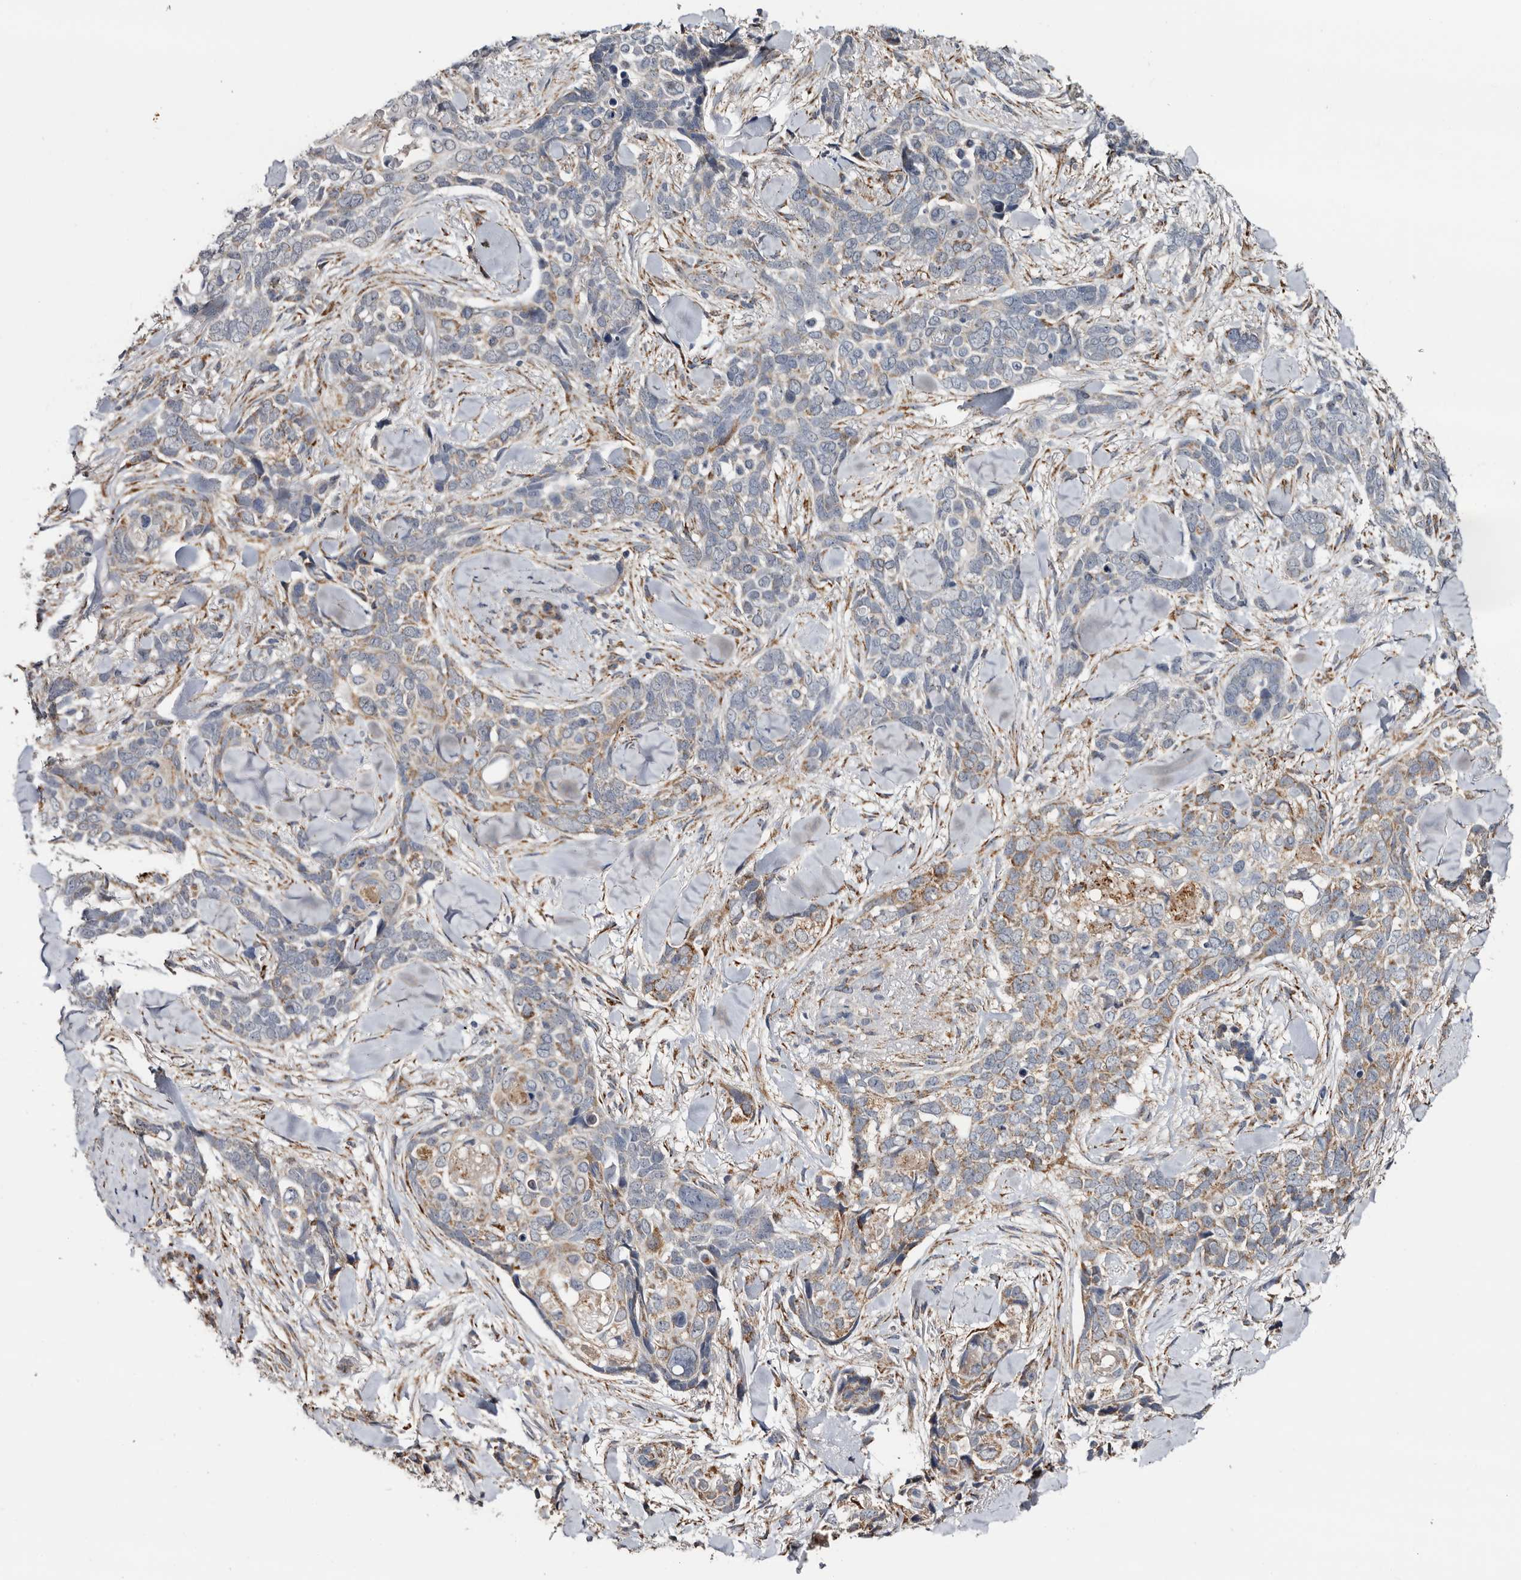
{"staining": {"intensity": "weak", "quantity": "<25%", "location": "cytoplasmic/membranous"}, "tissue": "skin cancer", "cell_type": "Tumor cells", "image_type": "cancer", "snomed": [{"axis": "morphology", "description": "Basal cell carcinoma"}, {"axis": "topography", "description": "Skin"}], "caption": "A high-resolution photomicrograph shows immunohistochemistry (IHC) staining of basal cell carcinoma (skin), which reveals no significant expression in tumor cells.", "gene": "ARMCX2", "patient": {"sex": "female", "age": 82}}